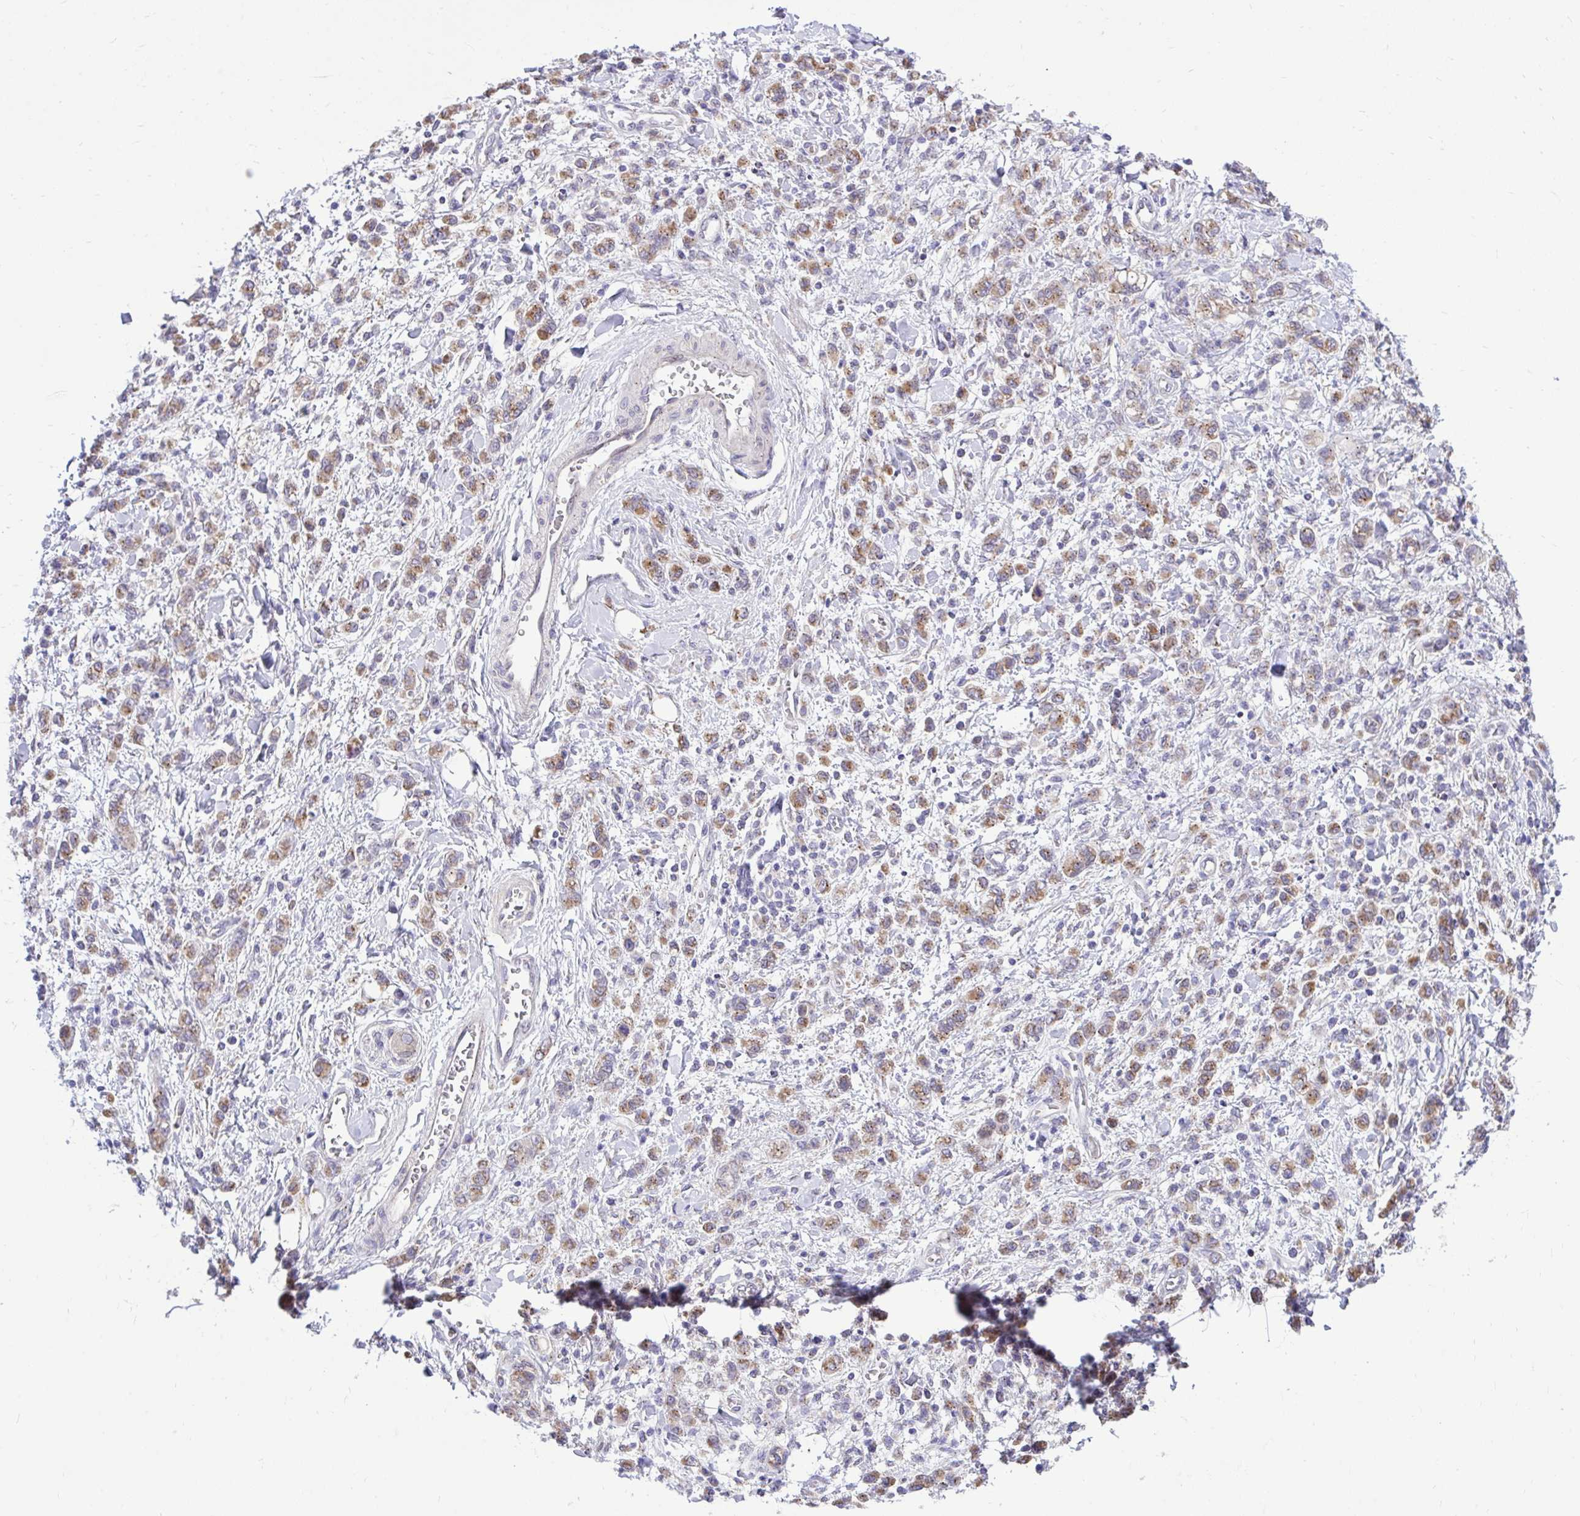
{"staining": {"intensity": "moderate", "quantity": ">75%", "location": "cytoplasmic/membranous"}, "tissue": "stomach cancer", "cell_type": "Tumor cells", "image_type": "cancer", "snomed": [{"axis": "morphology", "description": "Adenocarcinoma, NOS"}, {"axis": "topography", "description": "Stomach"}], "caption": "IHC (DAB) staining of stomach adenocarcinoma demonstrates moderate cytoplasmic/membranous protein positivity in approximately >75% of tumor cells.", "gene": "CEACAM18", "patient": {"sex": "male", "age": 77}}